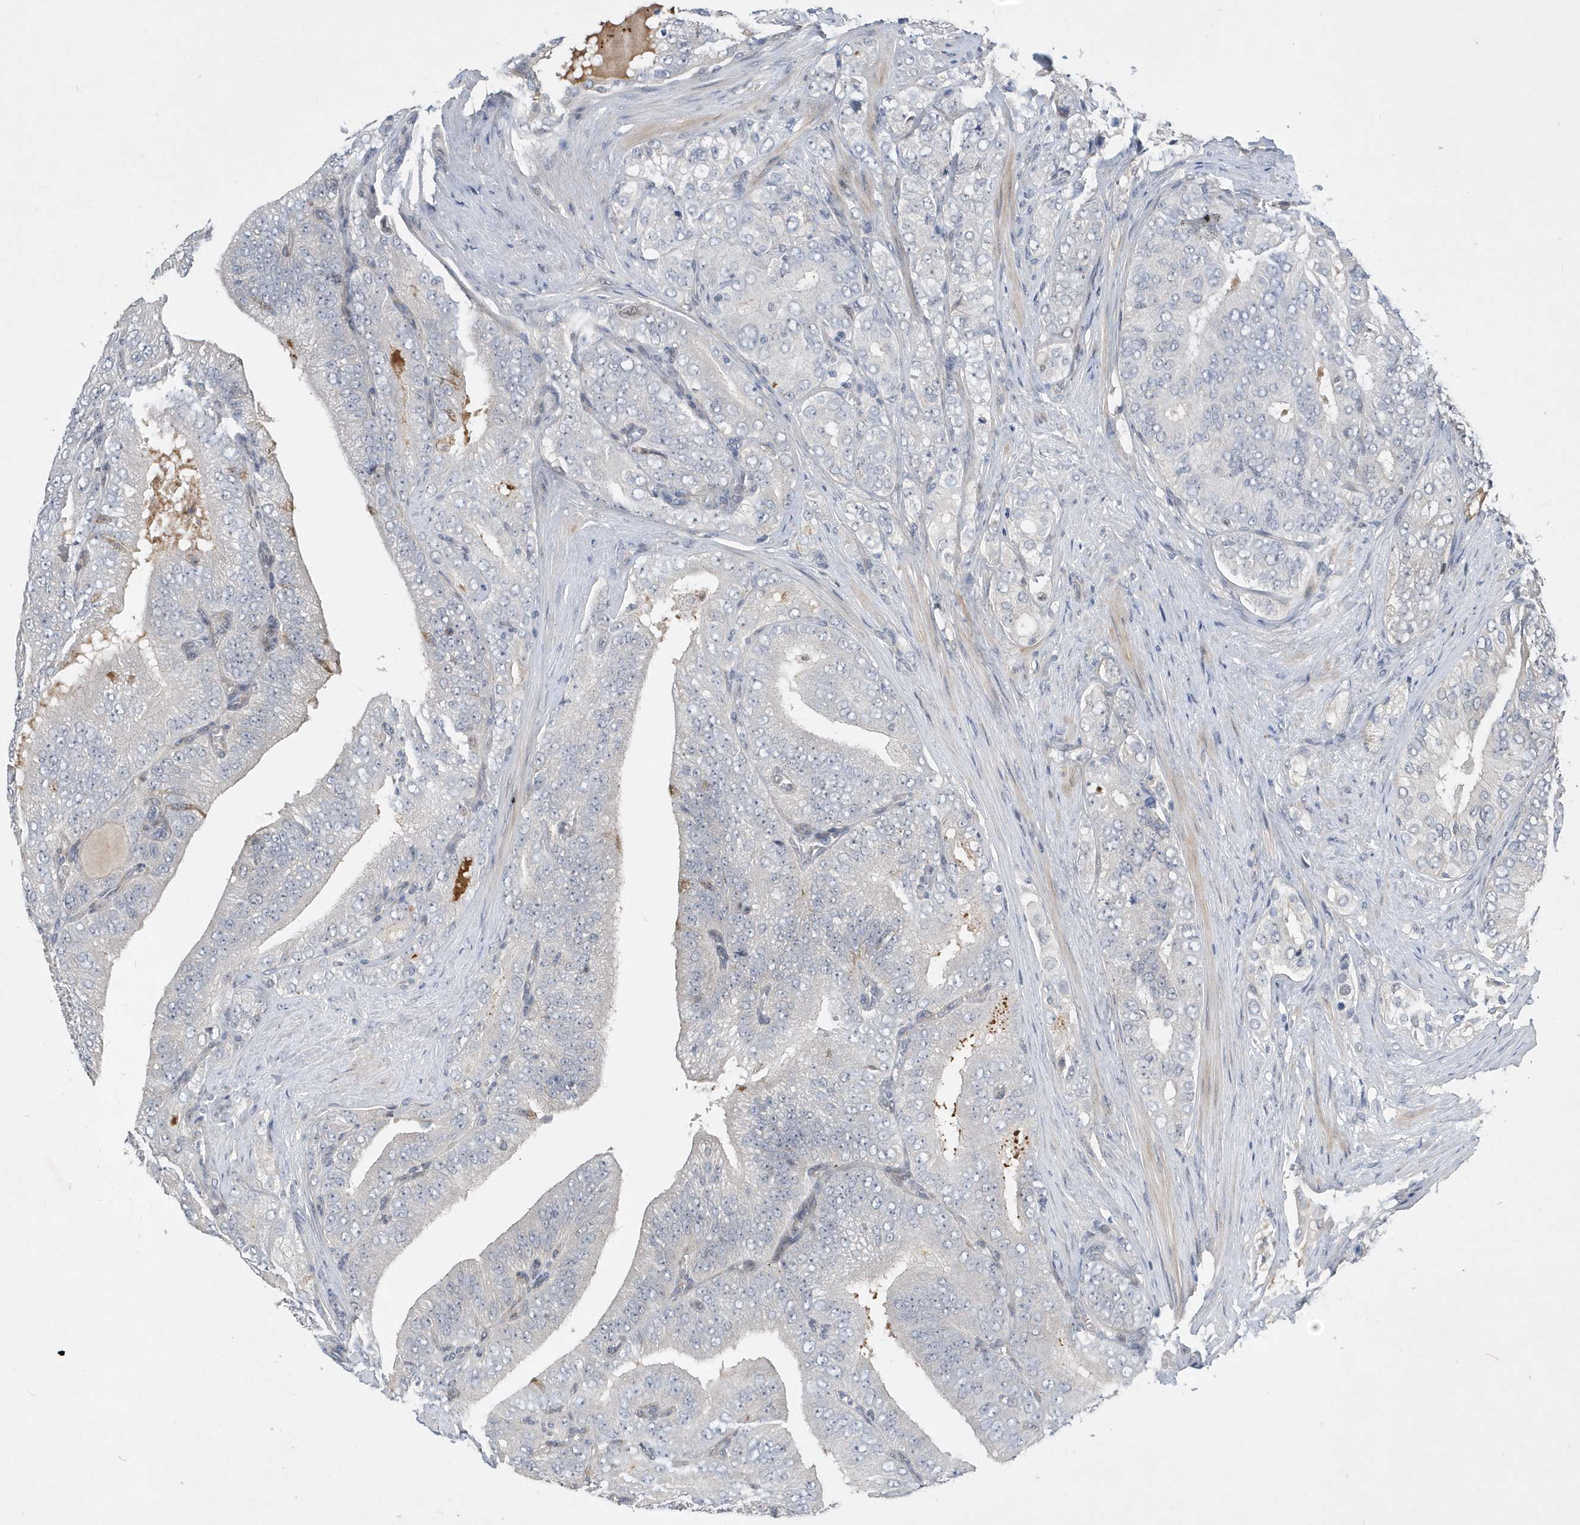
{"staining": {"intensity": "negative", "quantity": "none", "location": "none"}, "tissue": "prostate cancer", "cell_type": "Tumor cells", "image_type": "cancer", "snomed": [{"axis": "morphology", "description": "Adenocarcinoma, High grade"}, {"axis": "topography", "description": "Prostate"}], "caption": "DAB immunohistochemical staining of human adenocarcinoma (high-grade) (prostate) shows no significant staining in tumor cells.", "gene": "FAM217A", "patient": {"sex": "male", "age": 58}}